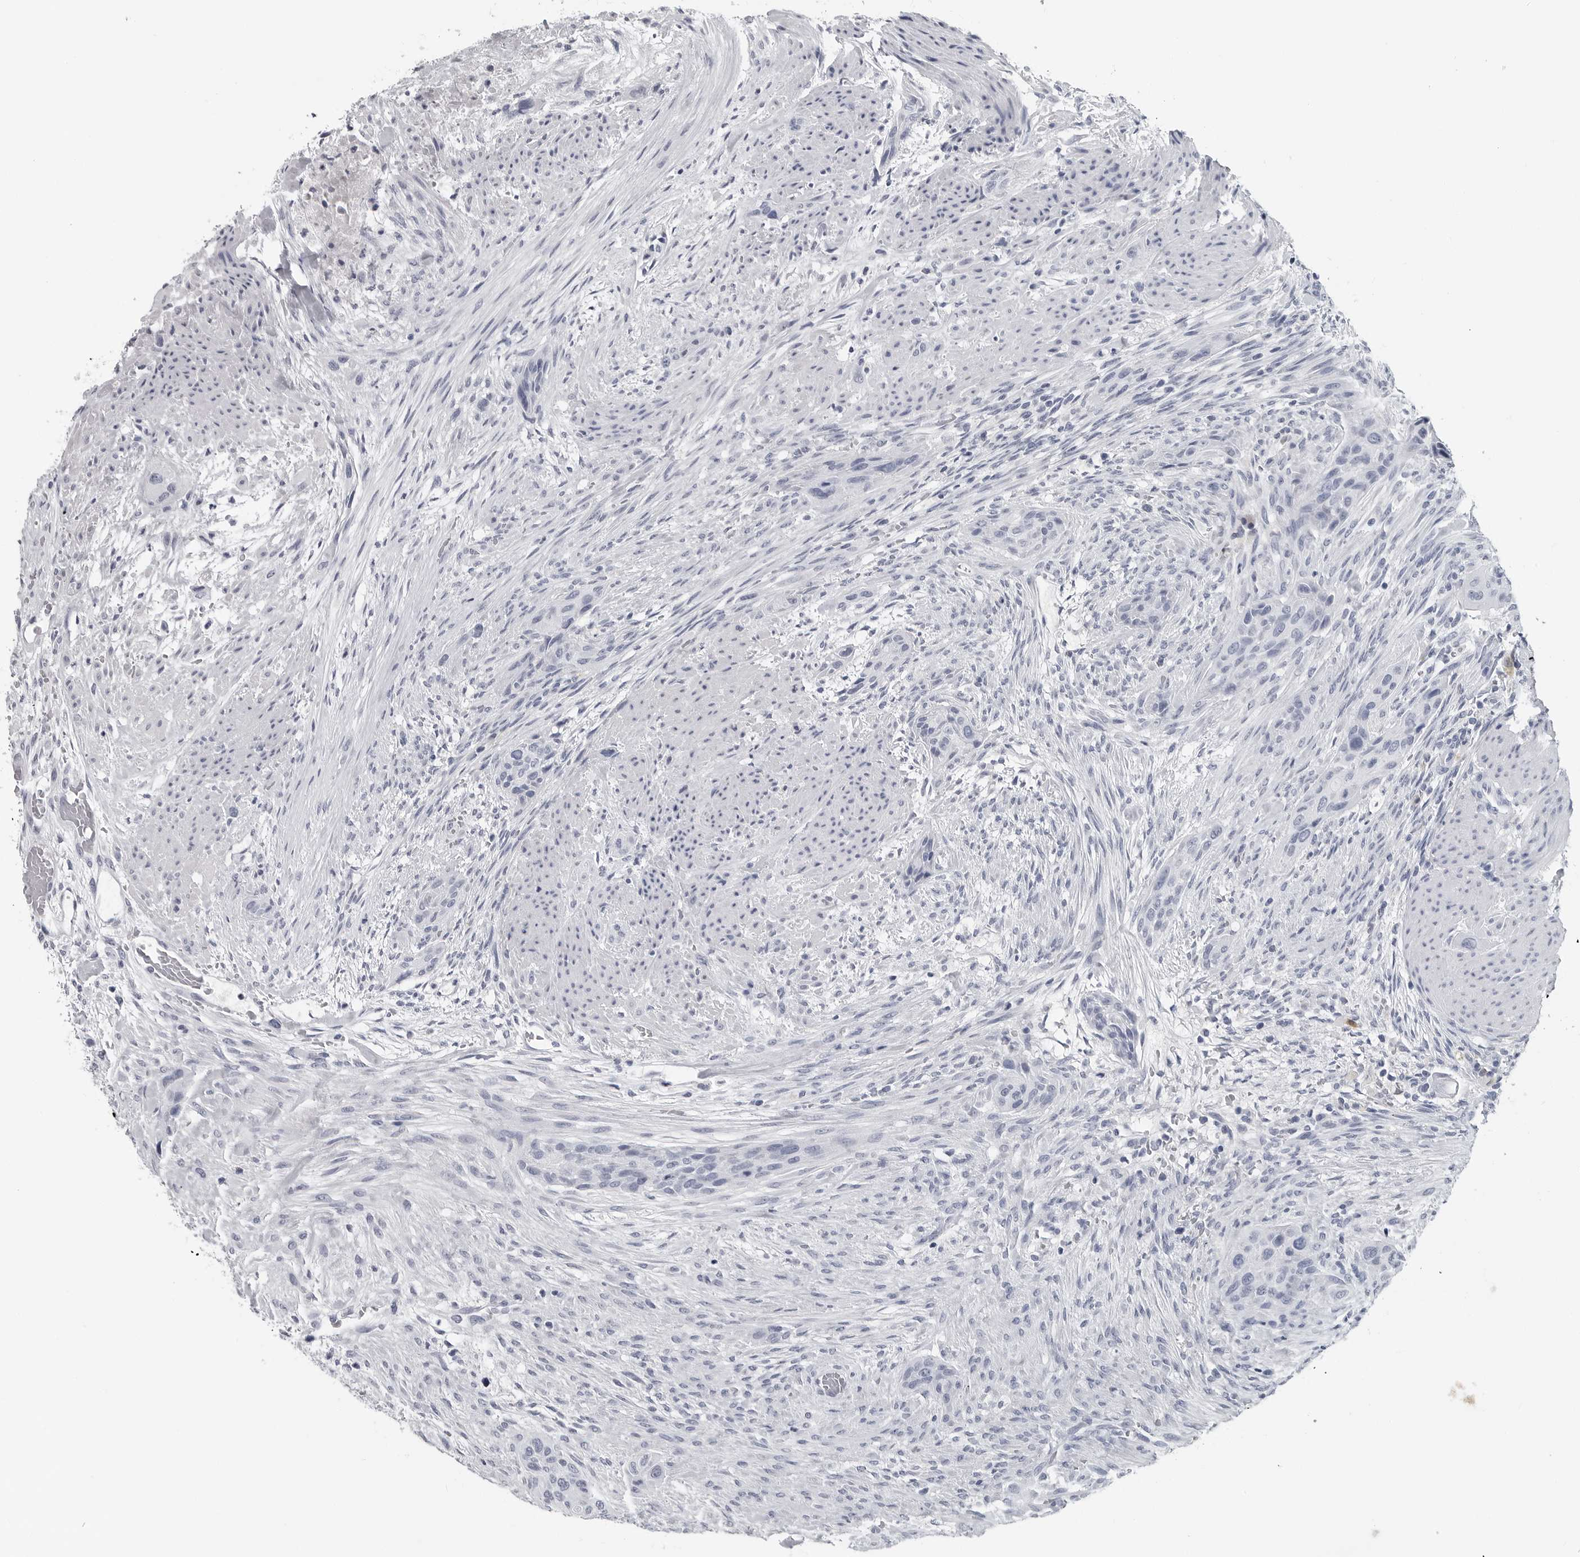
{"staining": {"intensity": "negative", "quantity": "none", "location": "none"}, "tissue": "urothelial cancer", "cell_type": "Tumor cells", "image_type": "cancer", "snomed": [{"axis": "morphology", "description": "Urothelial carcinoma, High grade"}, {"axis": "topography", "description": "Urinary bladder"}], "caption": "Immunohistochemical staining of urothelial cancer exhibits no significant expression in tumor cells.", "gene": "AMPD1", "patient": {"sex": "male", "age": 35}}